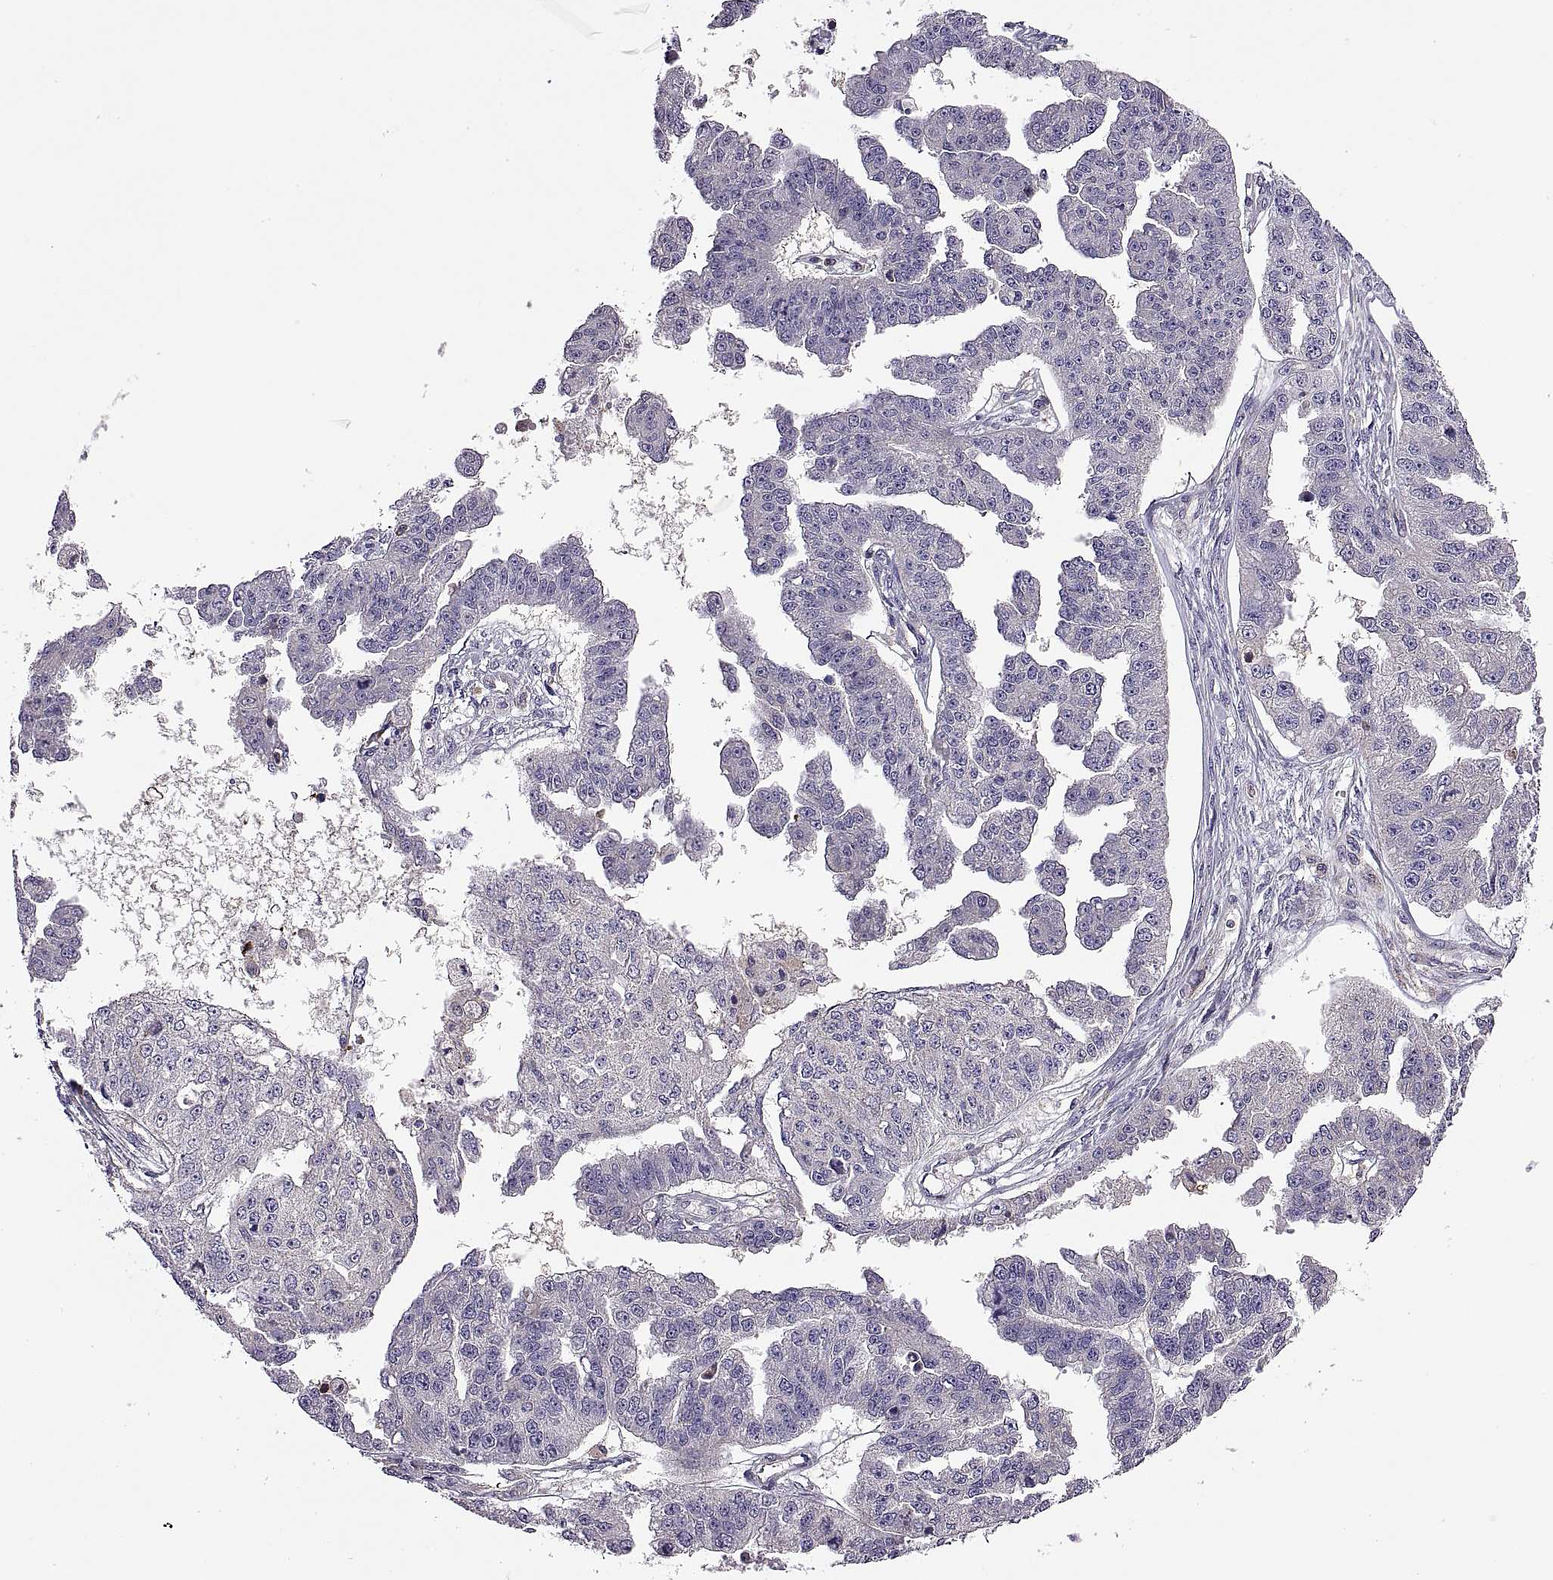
{"staining": {"intensity": "negative", "quantity": "none", "location": "none"}, "tissue": "ovarian cancer", "cell_type": "Tumor cells", "image_type": "cancer", "snomed": [{"axis": "morphology", "description": "Cystadenocarcinoma, serous, NOS"}, {"axis": "topography", "description": "Ovary"}], "caption": "Tumor cells show no significant staining in ovarian cancer.", "gene": "SPATA32", "patient": {"sex": "female", "age": 58}}